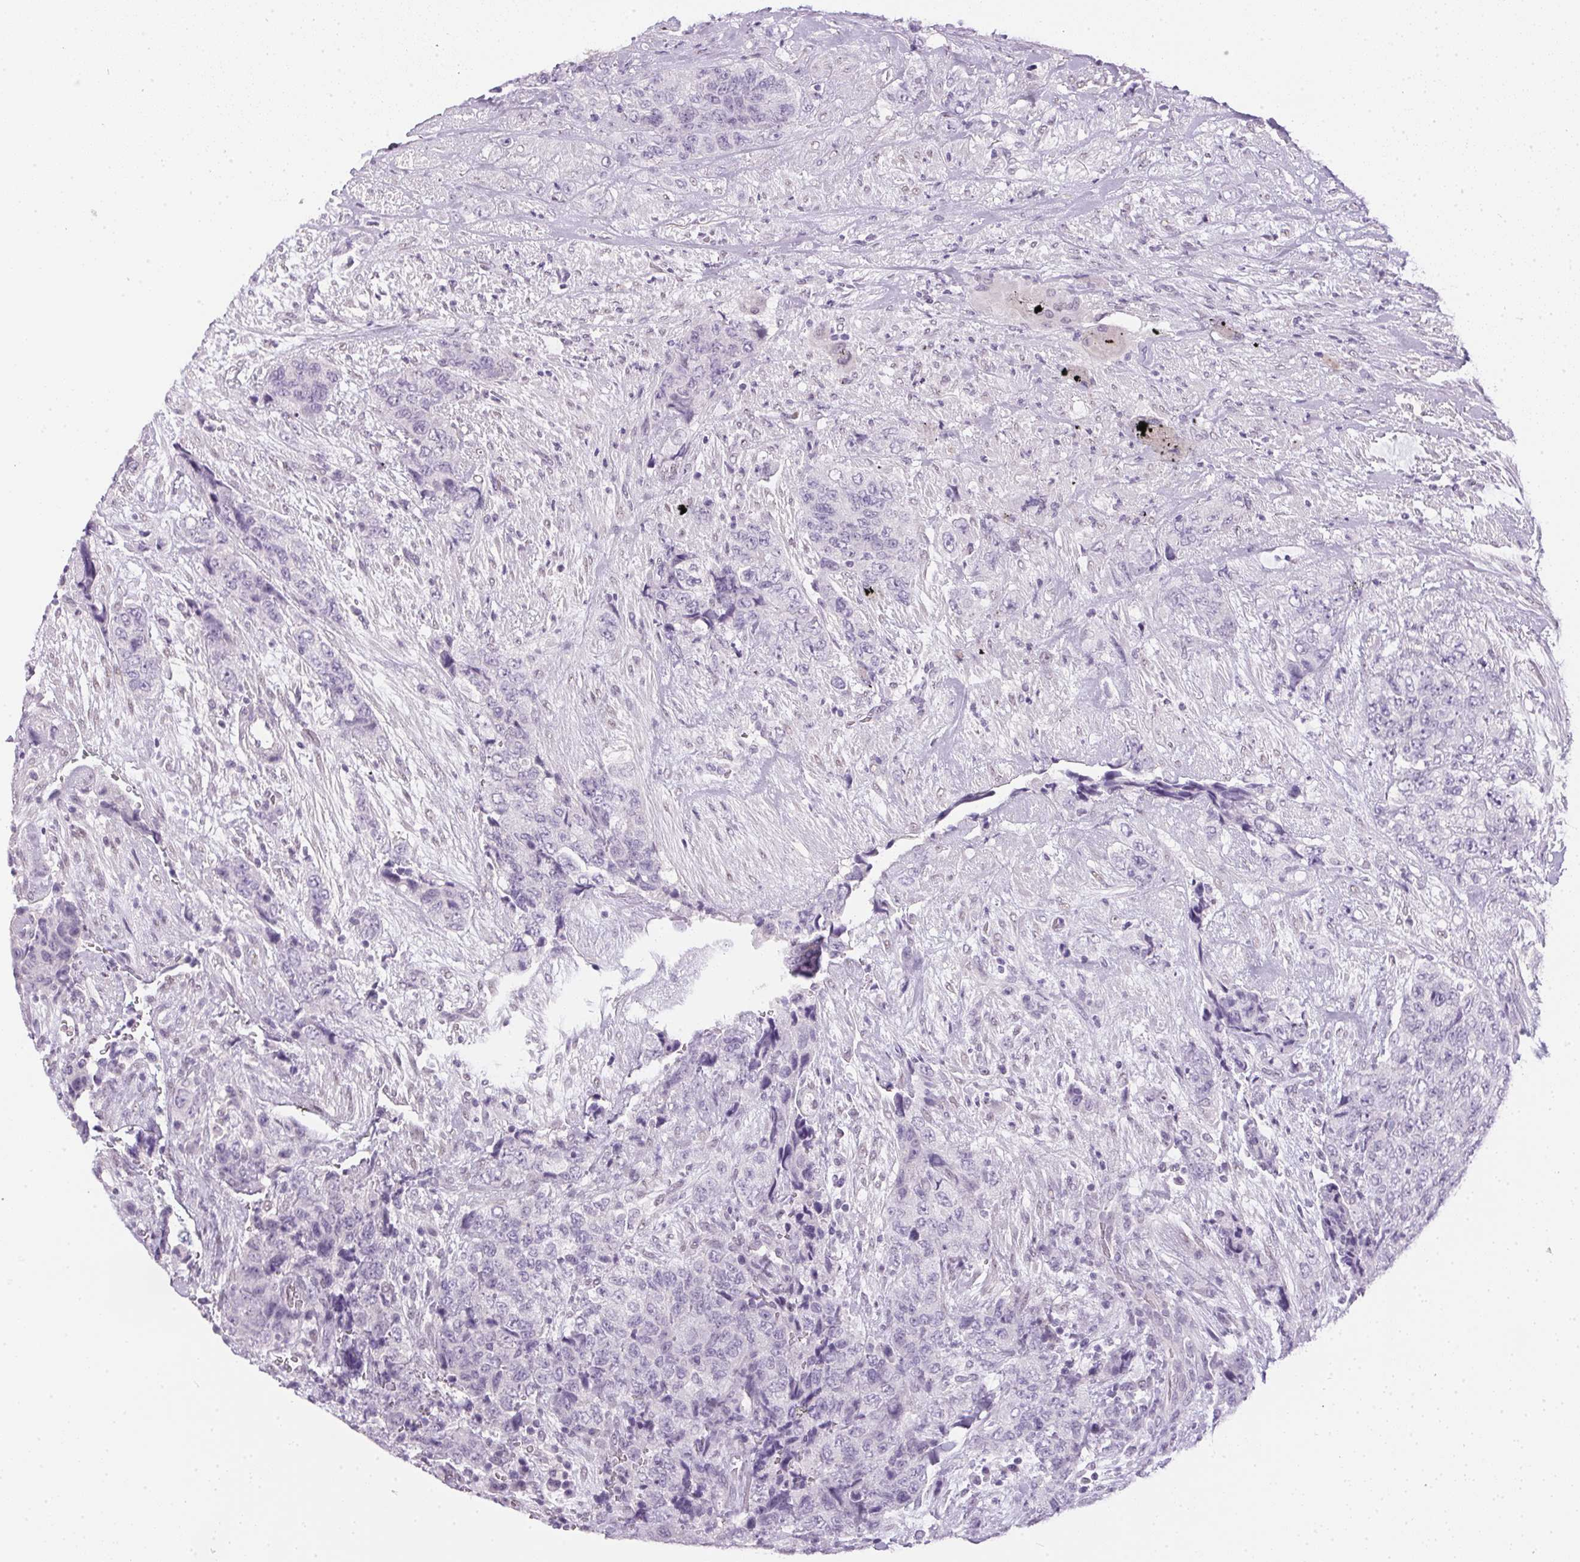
{"staining": {"intensity": "negative", "quantity": "none", "location": "none"}, "tissue": "urothelial cancer", "cell_type": "Tumor cells", "image_type": "cancer", "snomed": [{"axis": "morphology", "description": "Urothelial carcinoma, High grade"}, {"axis": "topography", "description": "Urinary bladder"}], "caption": "Urothelial cancer was stained to show a protein in brown. There is no significant positivity in tumor cells.", "gene": "GBP6", "patient": {"sex": "female", "age": 78}}